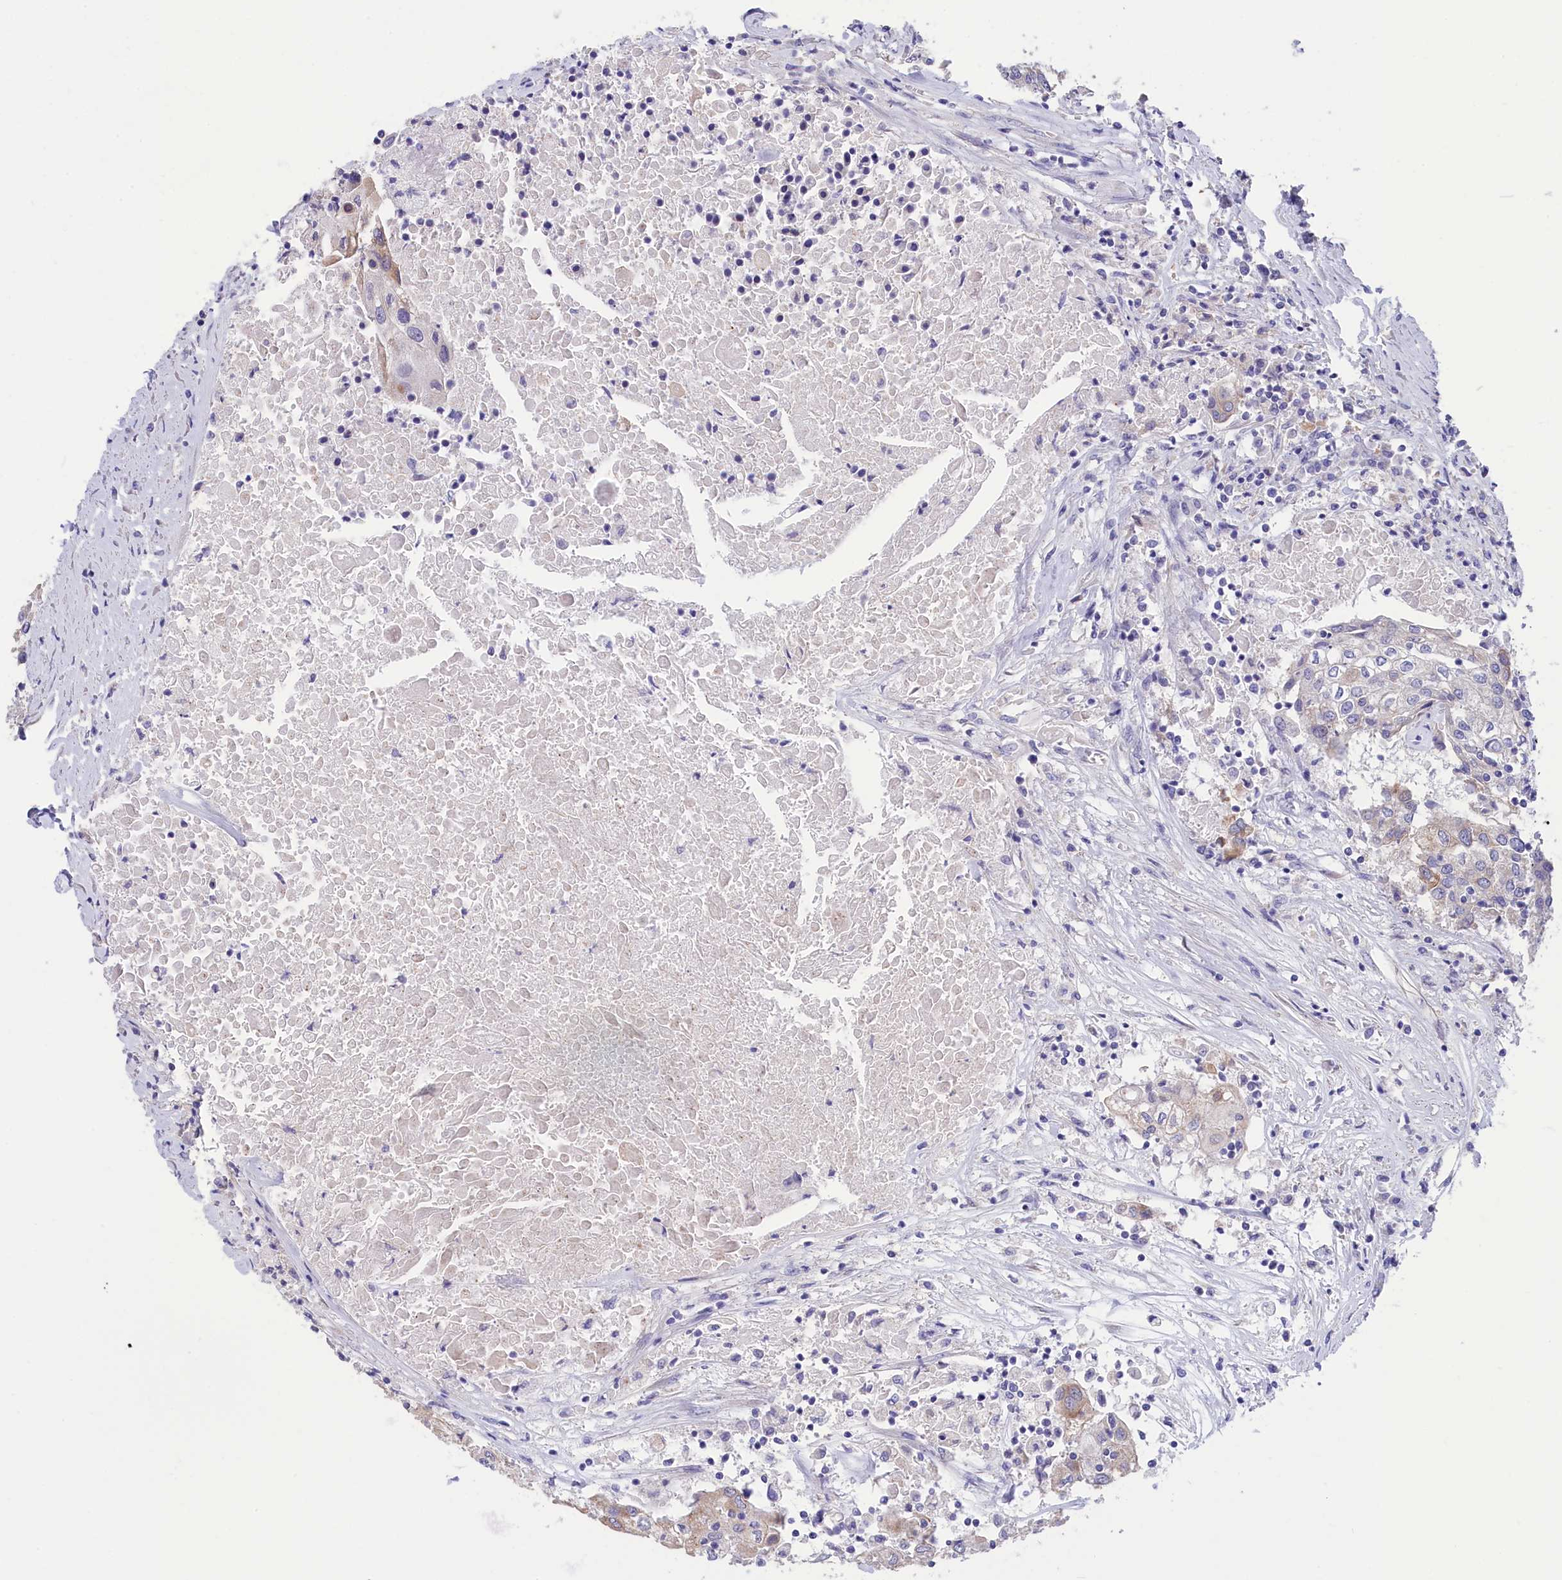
{"staining": {"intensity": "negative", "quantity": "none", "location": "none"}, "tissue": "urothelial cancer", "cell_type": "Tumor cells", "image_type": "cancer", "snomed": [{"axis": "morphology", "description": "Urothelial carcinoma, High grade"}, {"axis": "topography", "description": "Urinary bladder"}], "caption": "This is an IHC histopathology image of human urothelial cancer. There is no positivity in tumor cells.", "gene": "CYP2U1", "patient": {"sex": "female", "age": 85}}